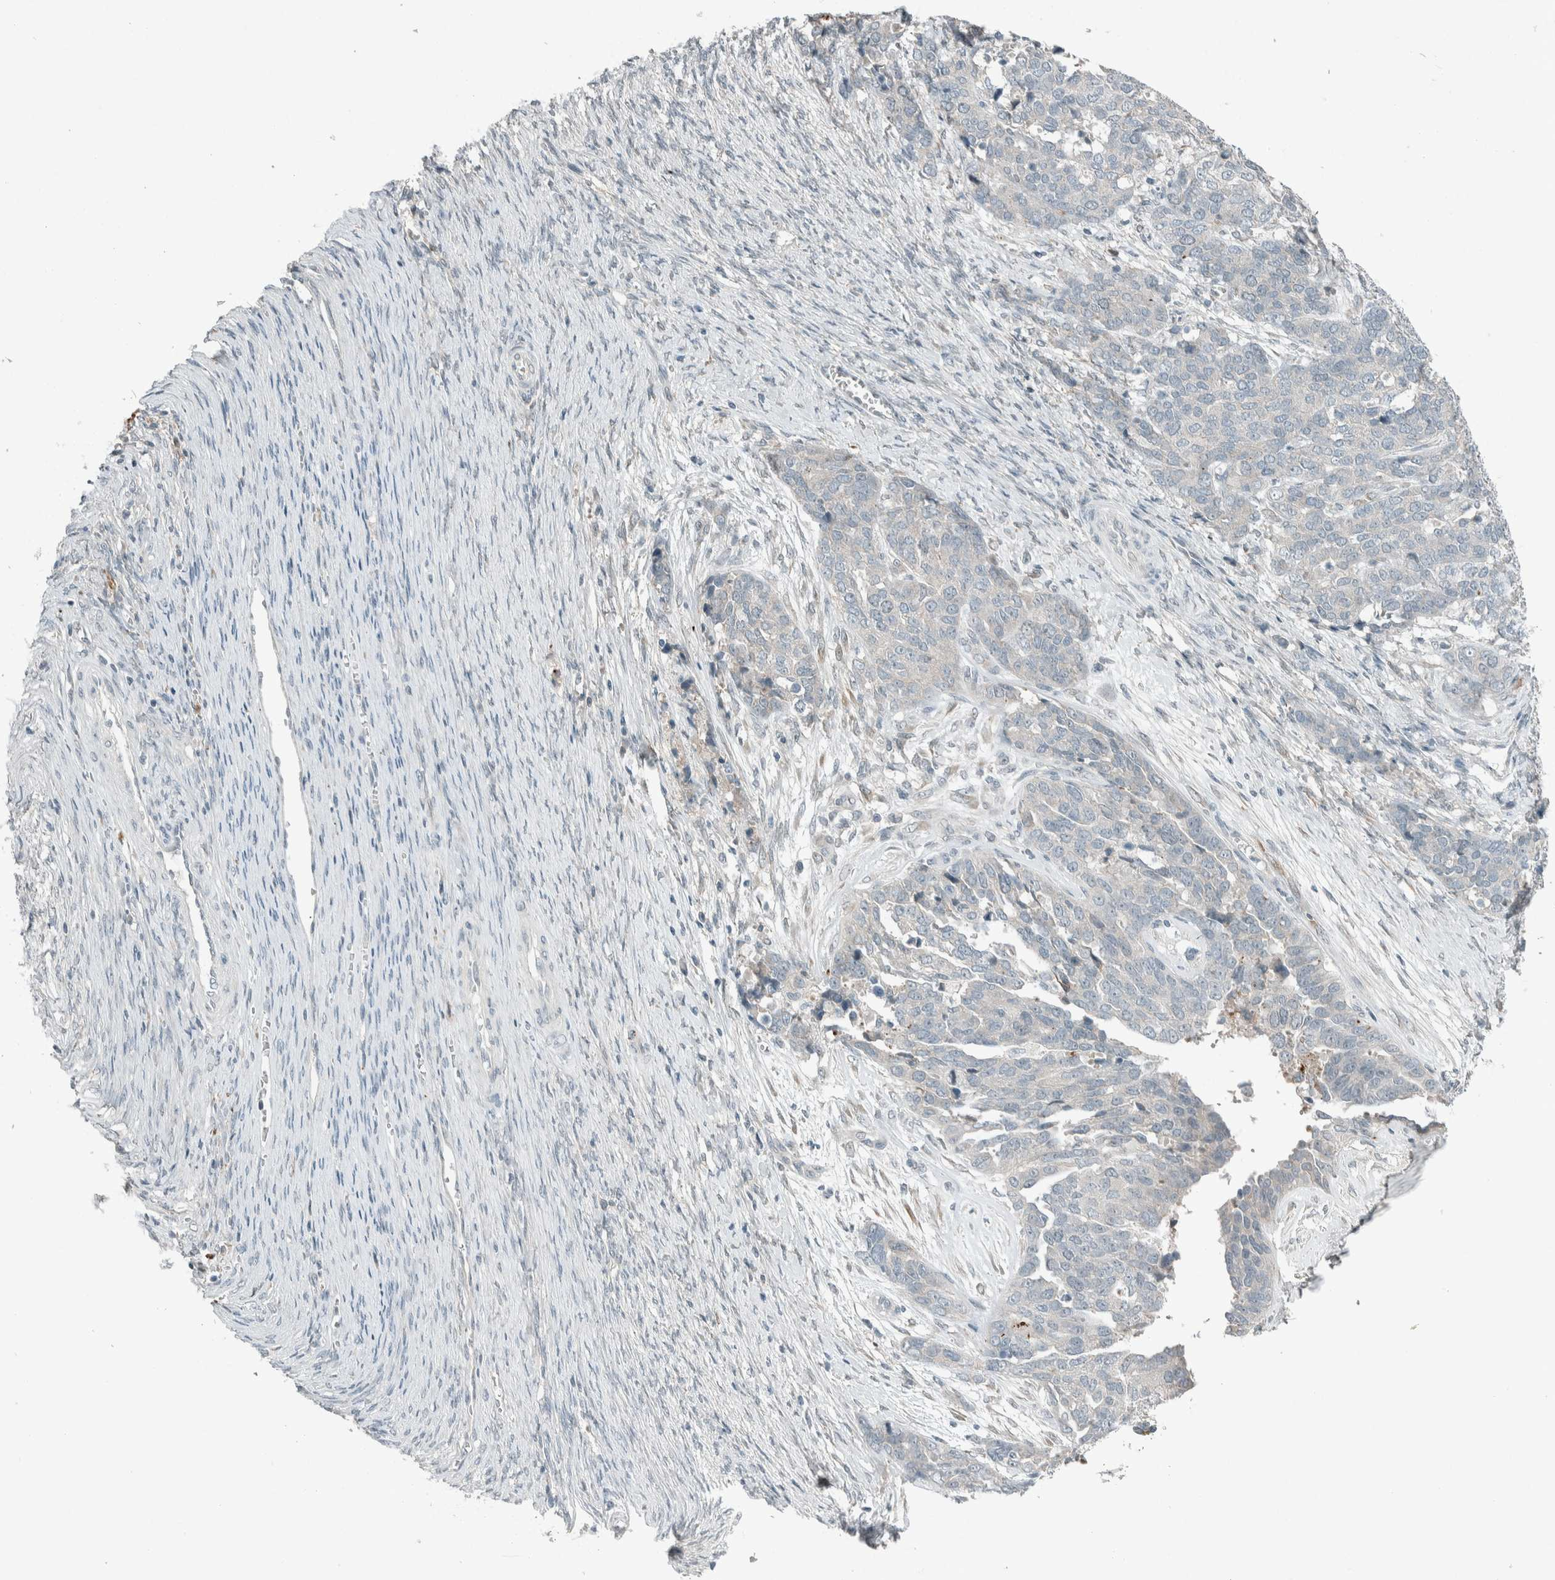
{"staining": {"intensity": "negative", "quantity": "none", "location": "none"}, "tissue": "ovarian cancer", "cell_type": "Tumor cells", "image_type": "cancer", "snomed": [{"axis": "morphology", "description": "Cystadenocarcinoma, serous, NOS"}, {"axis": "topography", "description": "Ovary"}], "caption": "The photomicrograph shows no significant expression in tumor cells of ovarian cancer (serous cystadenocarcinoma).", "gene": "CERCAM", "patient": {"sex": "female", "age": 44}}